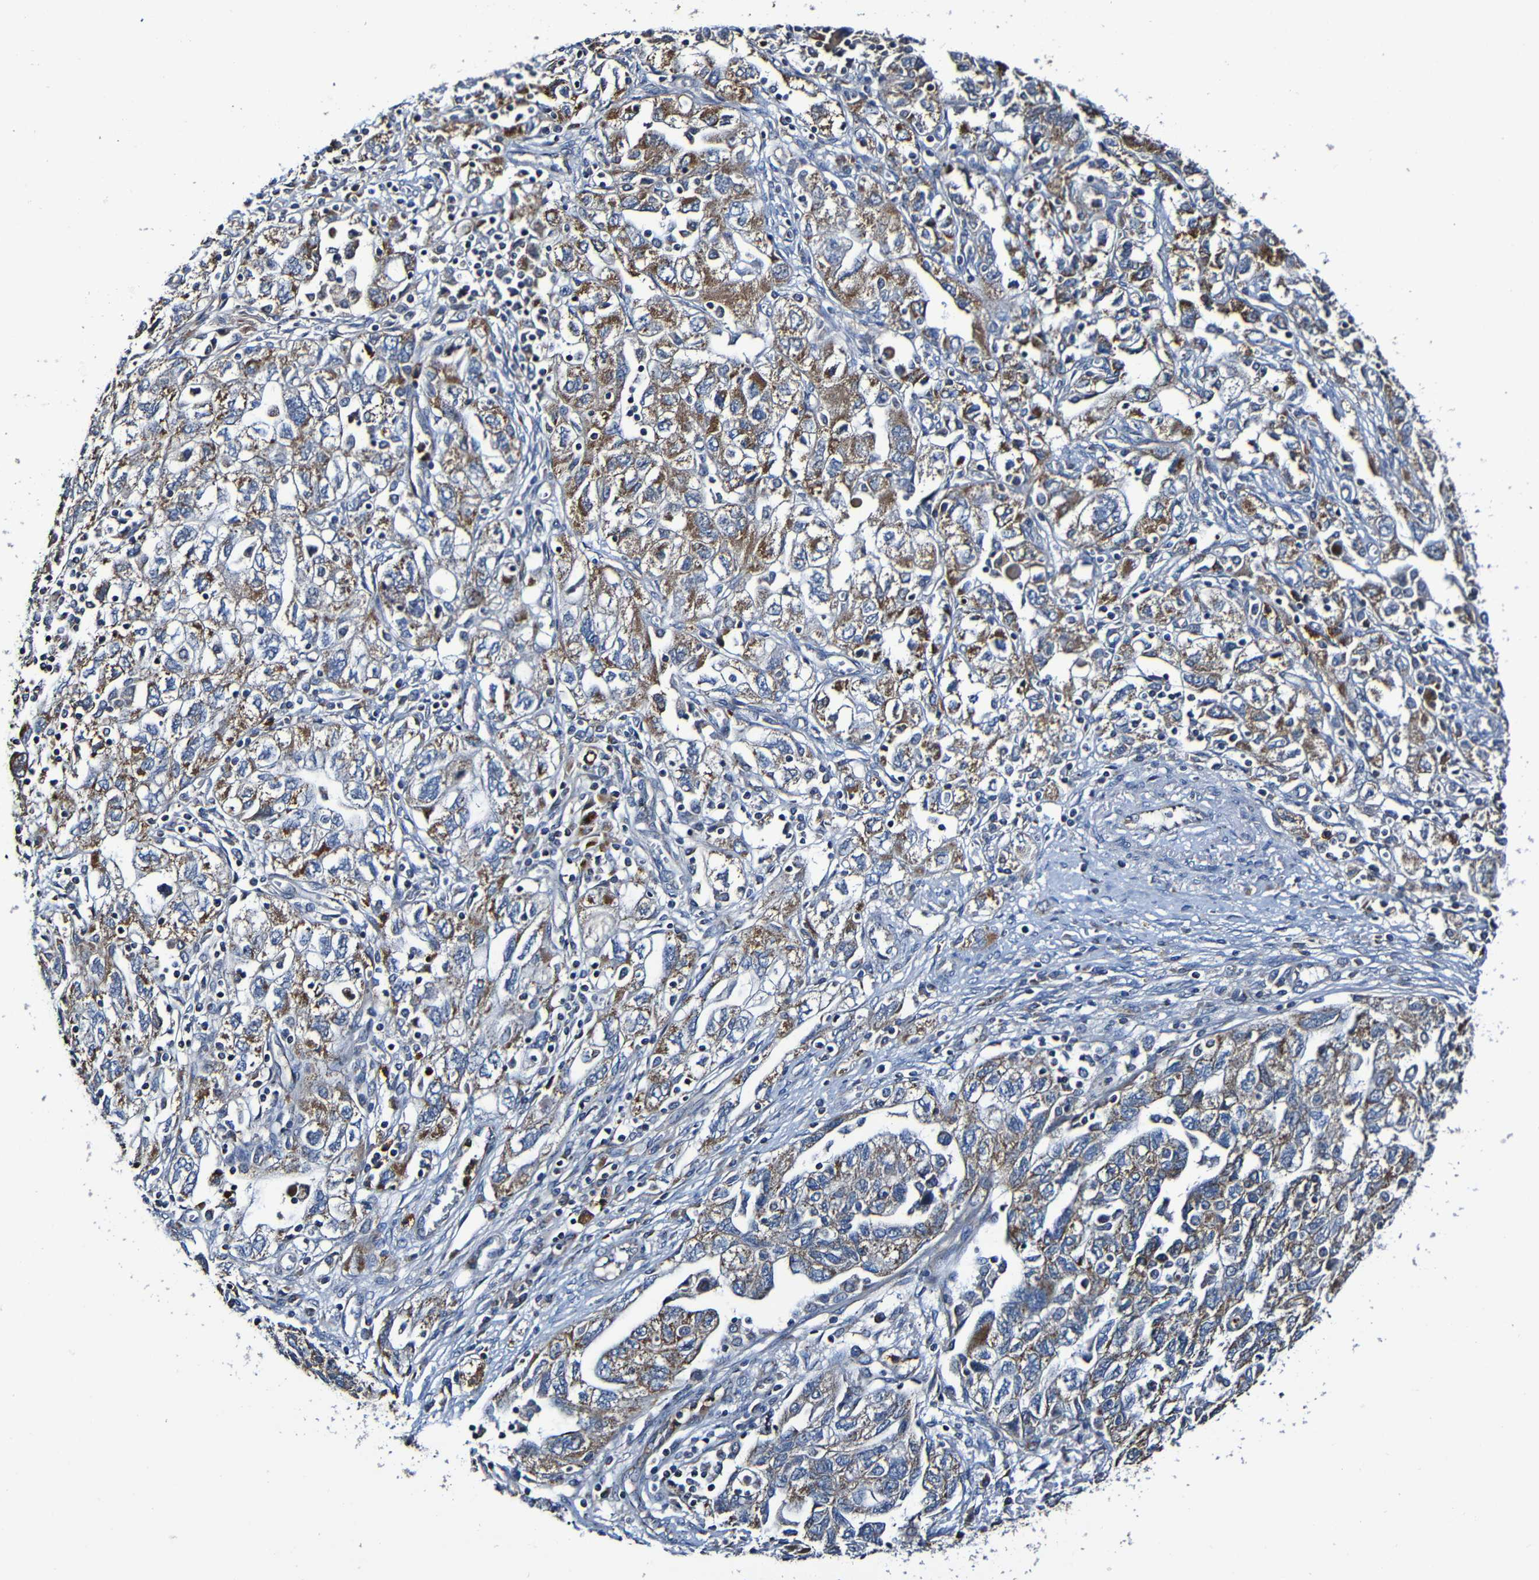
{"staining": {"intensity": "moderate", "quantity": "25%-75%", "location": "cytoplasmic/membranous"}, "tissue": "ovarian cancer", "cell_type": "Tumor cells", "image_type": "cancer", "snomed": [{"axis": "morphology", "description": "Carcinoma, NOS"}, {"axis": "morphology", "description": "Cystadenocarcinoma, serous, NOS"}, {"axis": "topography", "description": "Ovary"}], "caption": "The photomicrograph displays immunohistochemical staining of ovarian serous cystadenocarcinoma. There is moderate cytoplasmic/membranous staining is identified in approximately 25%-75% of tumor cells. The staining was performed using DAB to visualize the protein expression in brown, while the nuclei were stained in blue with hematoxylin (Magnification: 20x).", "gene": "ADAM15", "patient": {"sex": "female", "age": 69}}